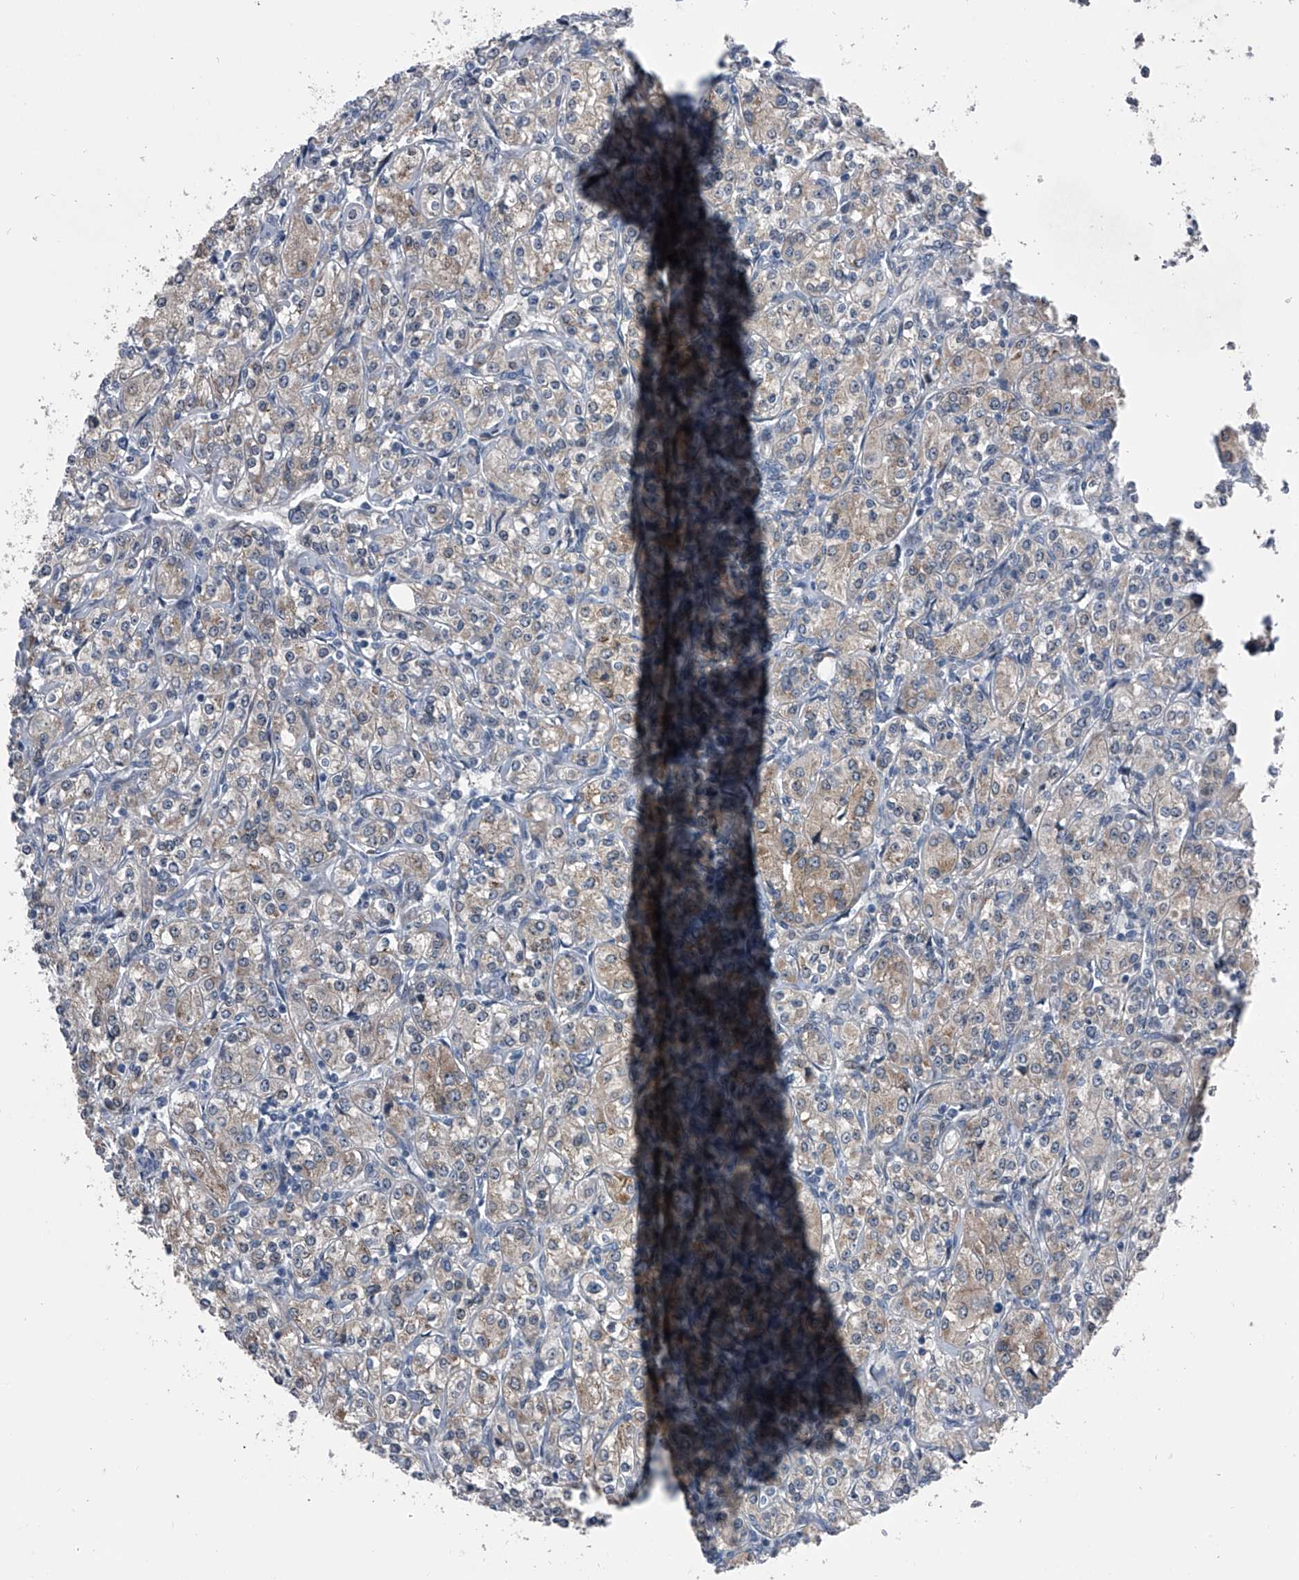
{"staining": {"intensity": "weak", "quantity": "25%-75%", "location": "cytoplasmic/membranous"}, "tissue": "renal cancer", "cell_type": "Tumor cells", "image_type": "cancer", "snomed": [{"axis": "morphology", "description": "Adenocarcinoma, NOS"}, {"axis": "topography", "description": "Kidney"}], "caption": "An immunohistochemistry (IHC) image of neoplastic tissue is shown. Protein staining in brown highlights weak cytoplasmic/membranous positivity in renal cancer (adenocarcinoma) within tumor cells. The staining was performed using DAB (3,3'-diaminobenzidine) to visualize the protein expression in brown, while the nuclei were stained in blue with hematoxylin (Magnification: 20x).", "gene": "ELK4", "patient": {"sex": "male", "age": 77}}